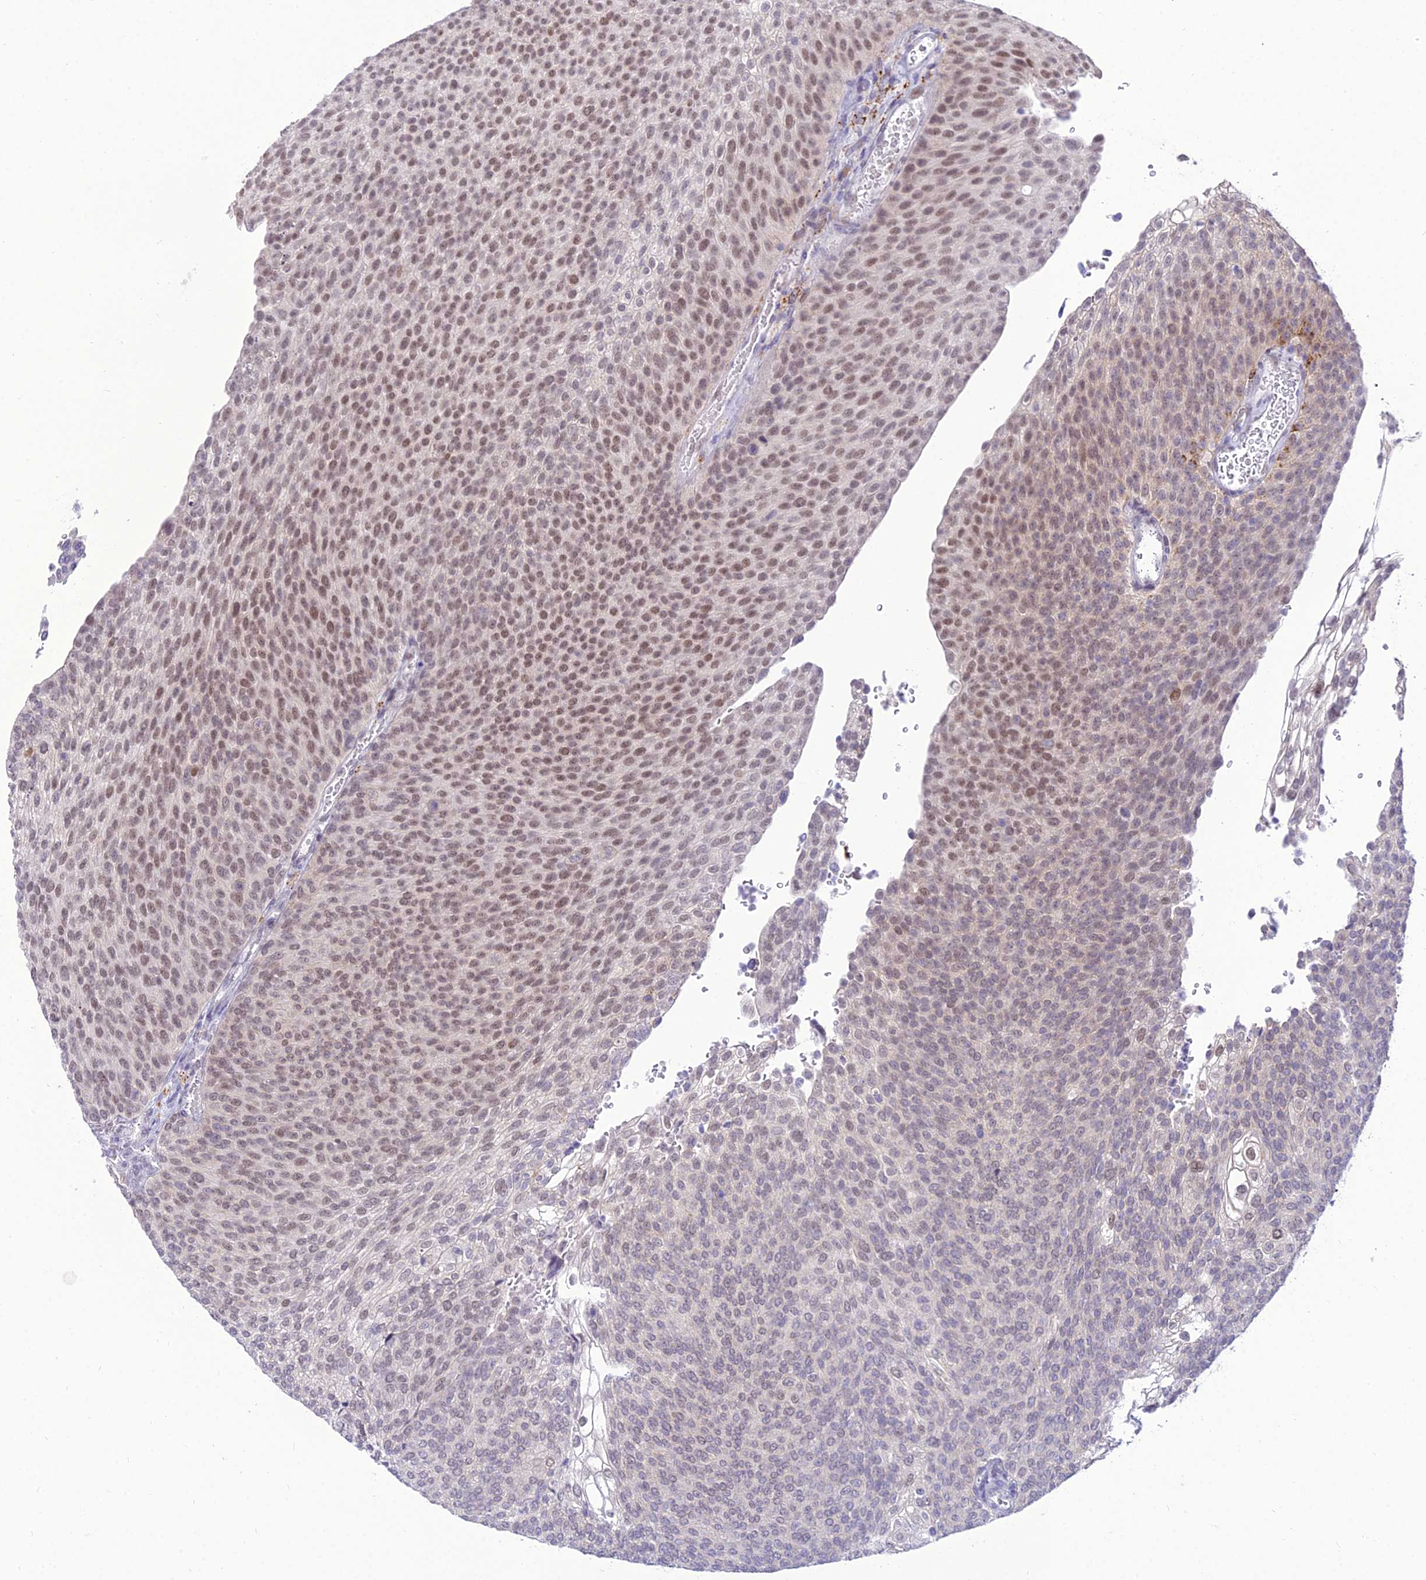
{"staining": {"intensity": "moderate", "quantity": "<25%", "location": "nuclear"}, "tissue": "urothelial cancer", "cell_type": "Tumor cells", "image_type": "cancer", "snomed": [{"axis": "morphology", "description": "Urothelial carcinoma, High grade"}, {"axis": "topography", "description": "Urinary bladder"}], "caption": "An immunohistochemistry (IHC) photomicrograph of tumor tissue is shown. Protein staining in brown labels moderate nuclear positivity in high-grade urothelial carcinoma within tumor cells.", "gene": "C6orf163", "patient": {"sex": "female", "age": 79}}